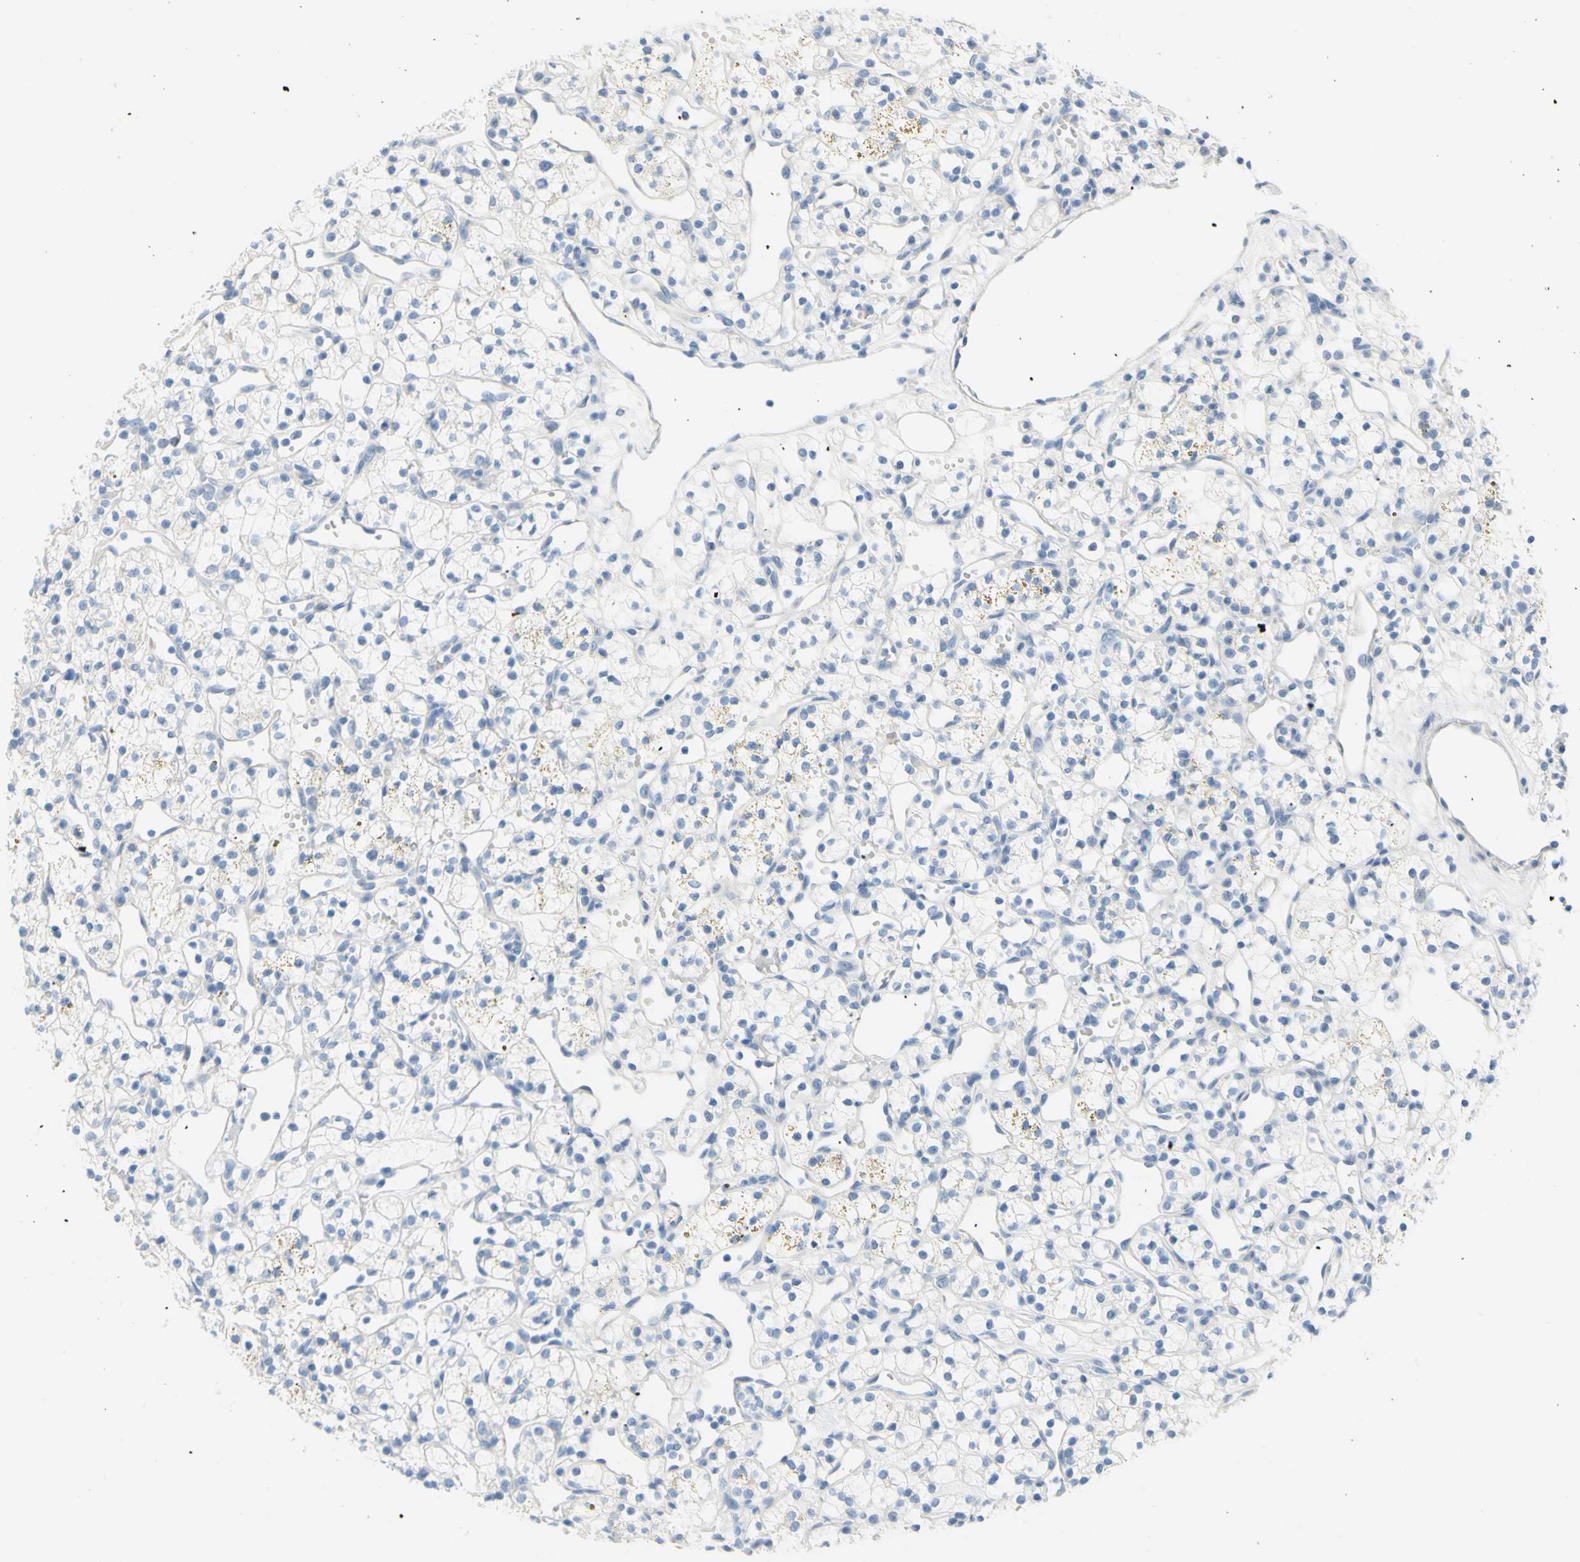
{"staining": {"intensity": "negative", "quantity": "none", "location": "none"}, "tissue": "renal cancer", "cell_type": "Tumor cells", "image_type": "cancer", "snomed": [{"axis": "morphology", "description": "Adenocarcinoma, NOS"}, {"axis": "topography", "description": "Kidney"}], "caption": "Tumor cells are negative for brown protein staining in renal cancer. Brightfield microscopy of immunohistochemistry (IHC) stained with DAB (3,3'-diaminobenzidine) (brown) and hematoxylin (blue), captured at high magnification.", "gene": "DCT", "patient": {"sex": "female", "age": 60}}